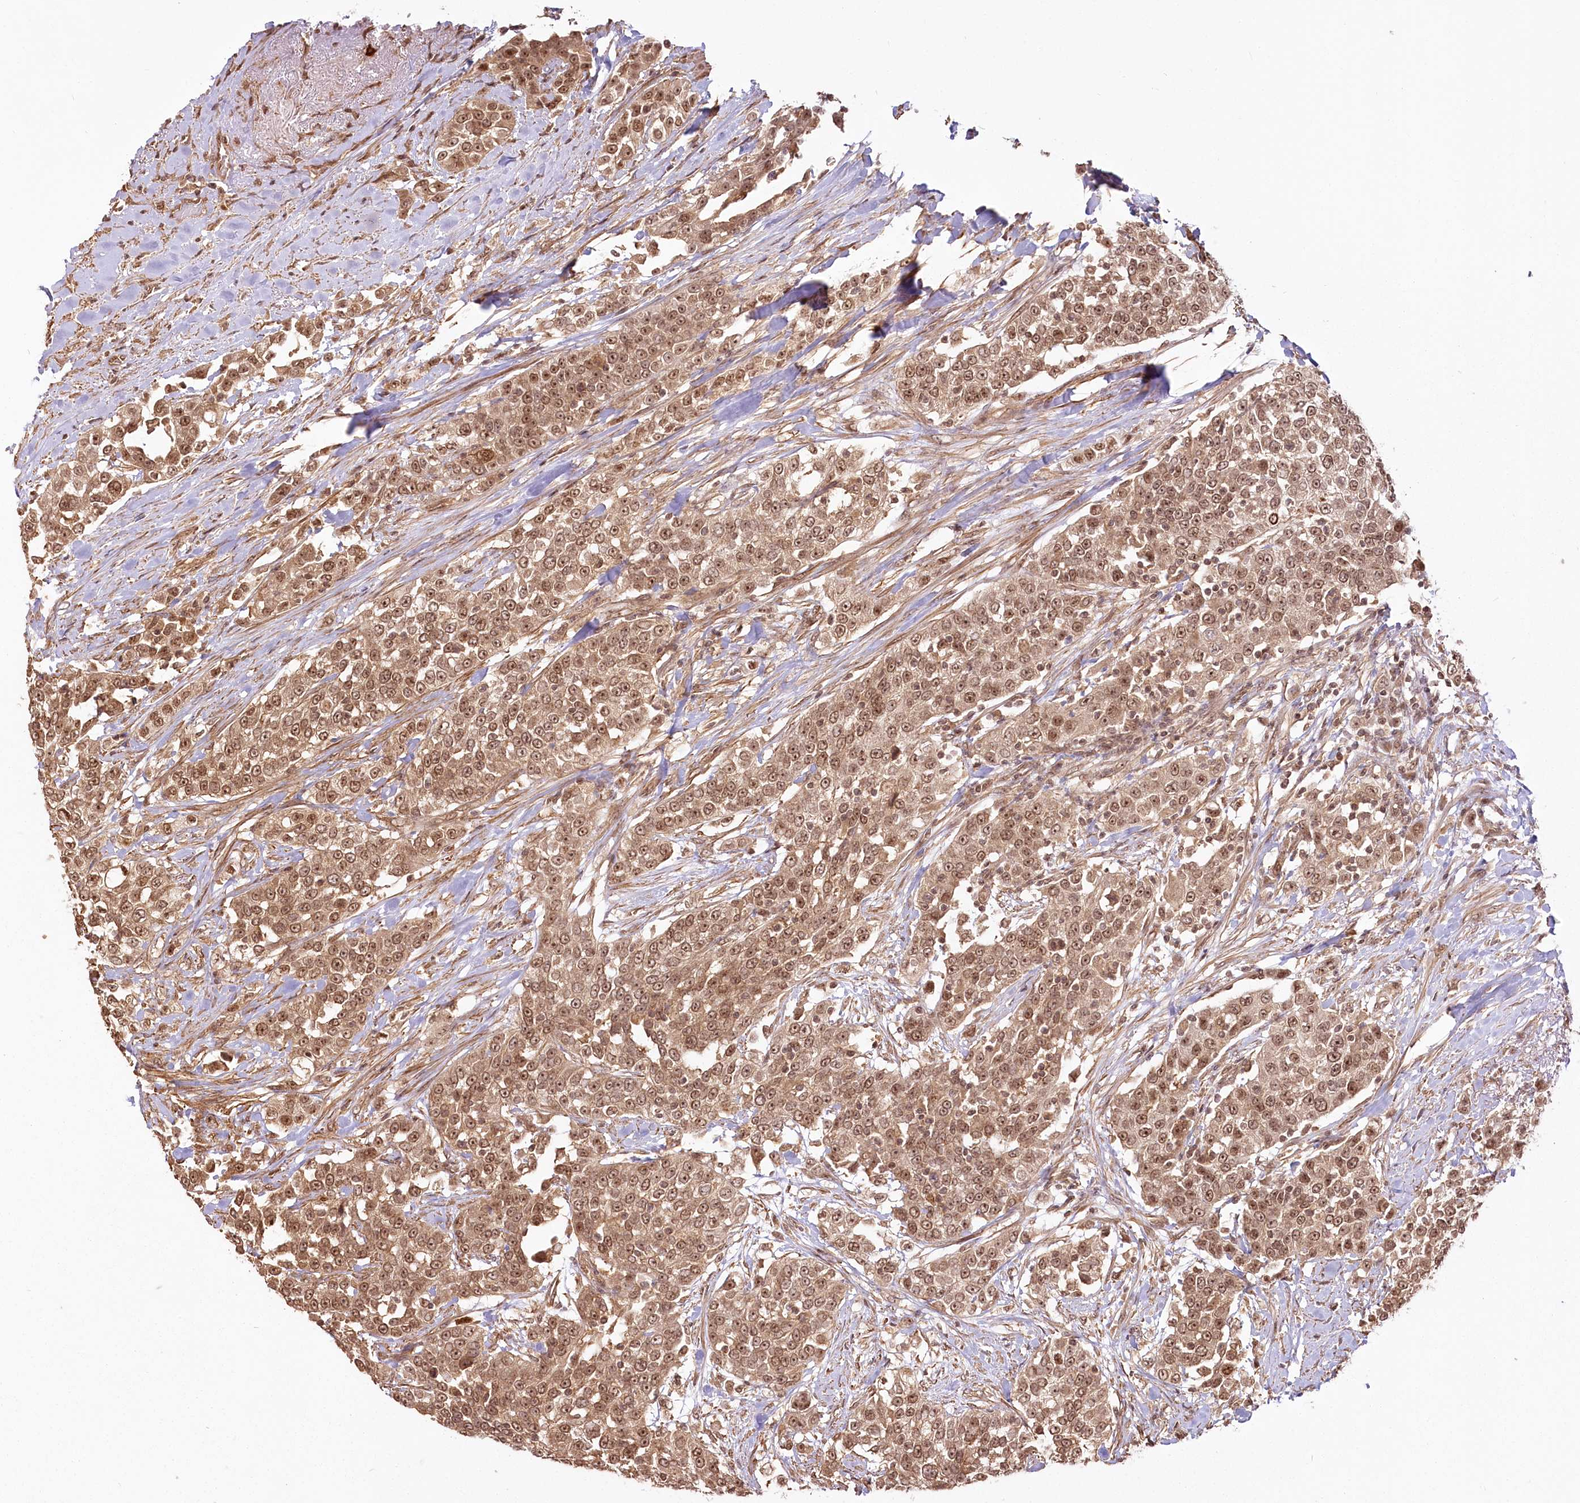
{"staining": {"intensity": "moderate", "quantity": ">75%", "location": "cytoplasmic/membranous,nuclear"}, "tissue": "urothelial cancer", "cell_type": "Tumor cells", "image_type": "cancer", "snomed": [{"axis": "morphology", "description": "Urothelial carcinoma, High grade"}, {"axis": "topography", "description": "Urinary bladder"}], "caption": "This micrograph demonstrates immunohistochemistry (IHC) staining of urothelial cancer, with medium moderate cytoplasmic/membranous and nuclear positivity in about >75% of tumor cells.", "gene": "R3HDM2", "patient": {"sex": "female", "age": 80}}